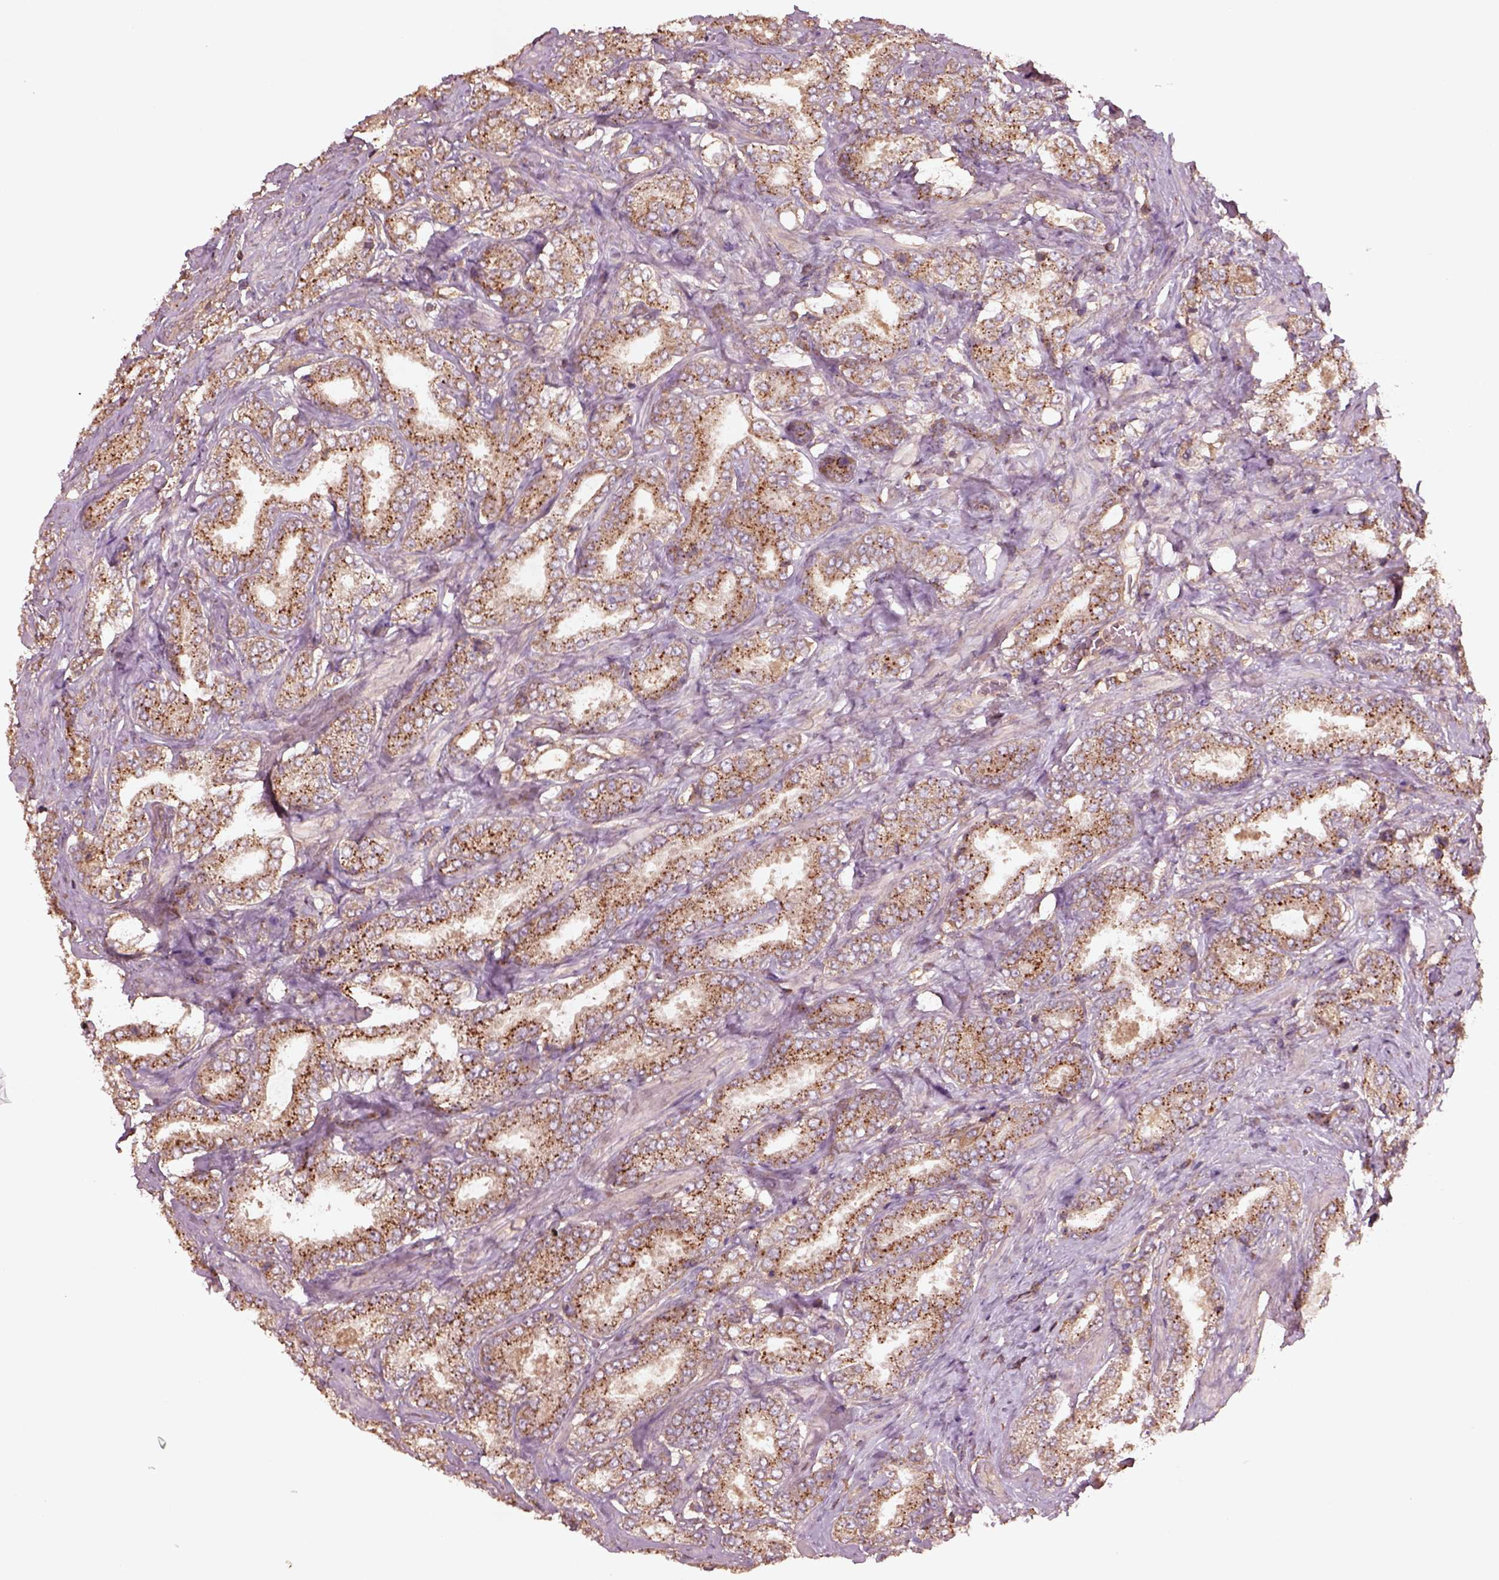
{"staining": {"intensity": "negative", "quantity": "none", "location": "none"}, "tissue": "prostate cancer", "cell_type": "Tumor cells", "image_type": "cancer", "snomed": [{"axis": "morphology", "description": "Adenocarcinoma, NOS"}, {"axis": "topography", "description": "Prostate"}], "caption": "Human adenocarcinoma (prostate) stained for a protein using immunohistochemistry (IHC) demonstrates no expression in tumor cells.", "gene": "TRADD", "patient": {"sex": "male", "age": 64}}